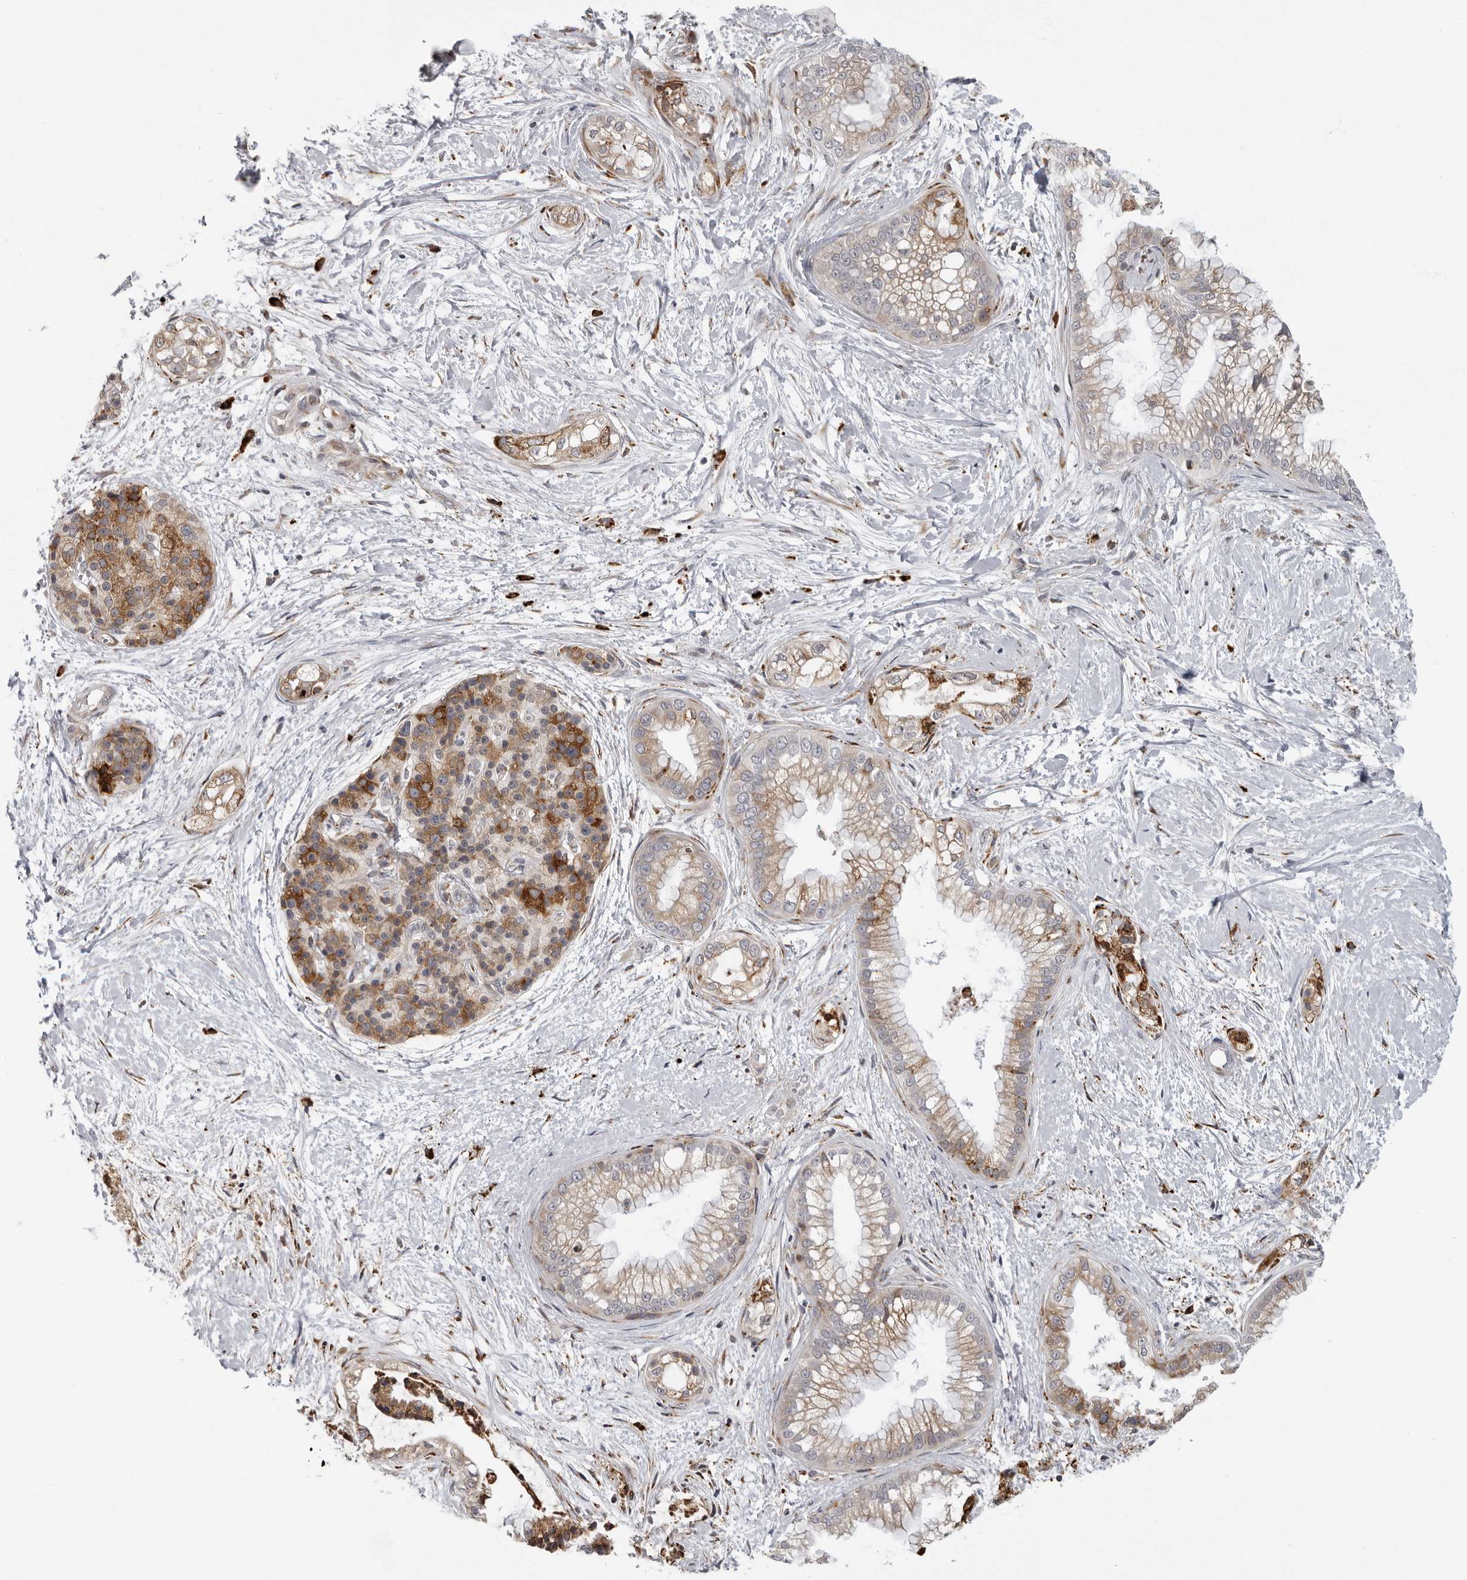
{"staining": {"intensity": "weak", "quantity": ">75%", "location": "cytoplasmic/membranous"}, "tissue": "pancreatic cancer", "cell_type": "Tumor cells", "image_type": "cancer", "snomed": [{"axis": "morphology", "description": "Adenocarcinoma, NOS"}, {"axis": "topography", "description": "Pancreas"}], "caption": "Protein staining exhibits weak cytoplasmic/membranous positivity in approximately >75% of tumor cells in pancreatic cancer.", "gene": "ALPK2", "patient": {"sex": "male", "age": 68}}